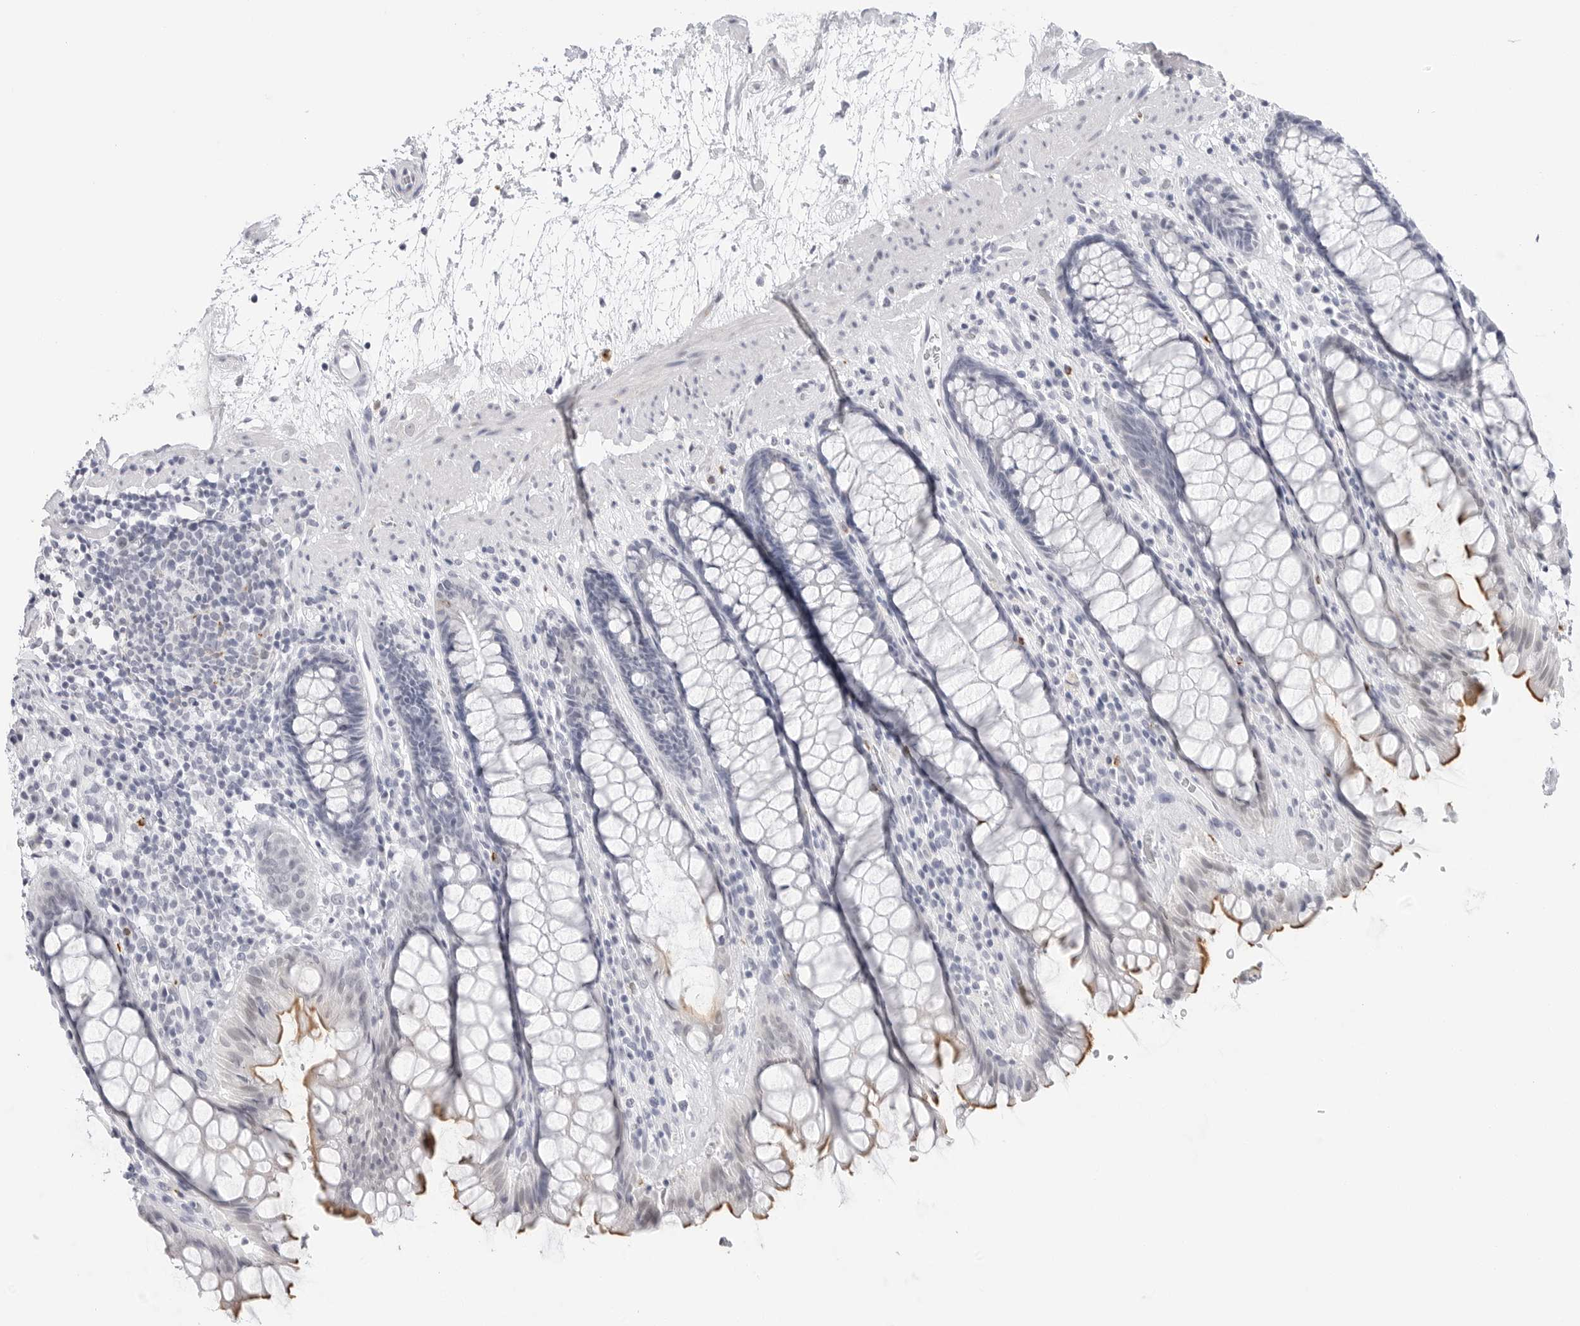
{"staining": {"intensity": "moderate", "quantity": "25%-75%", "location": "cytoplasmic/membranous"}, "tissue": "rectum", "cell_type": "Glandular cells", "image_type": "normal", "snomed": [{"axis": "morphology", "description": "Normal tissue, NOS"}, {"axis": "topography", "description": "Rectum"}], "caption": "Immunohistochemistry histopathology image of unremarkable rectum stained for a protein (brown), which reveals medium levels of moderate cytoplasmic/membranous expression in about 25%-75% of glandular cells.", "gene": "HSPB7", "patient": {"sex": "male", "age": 64}}